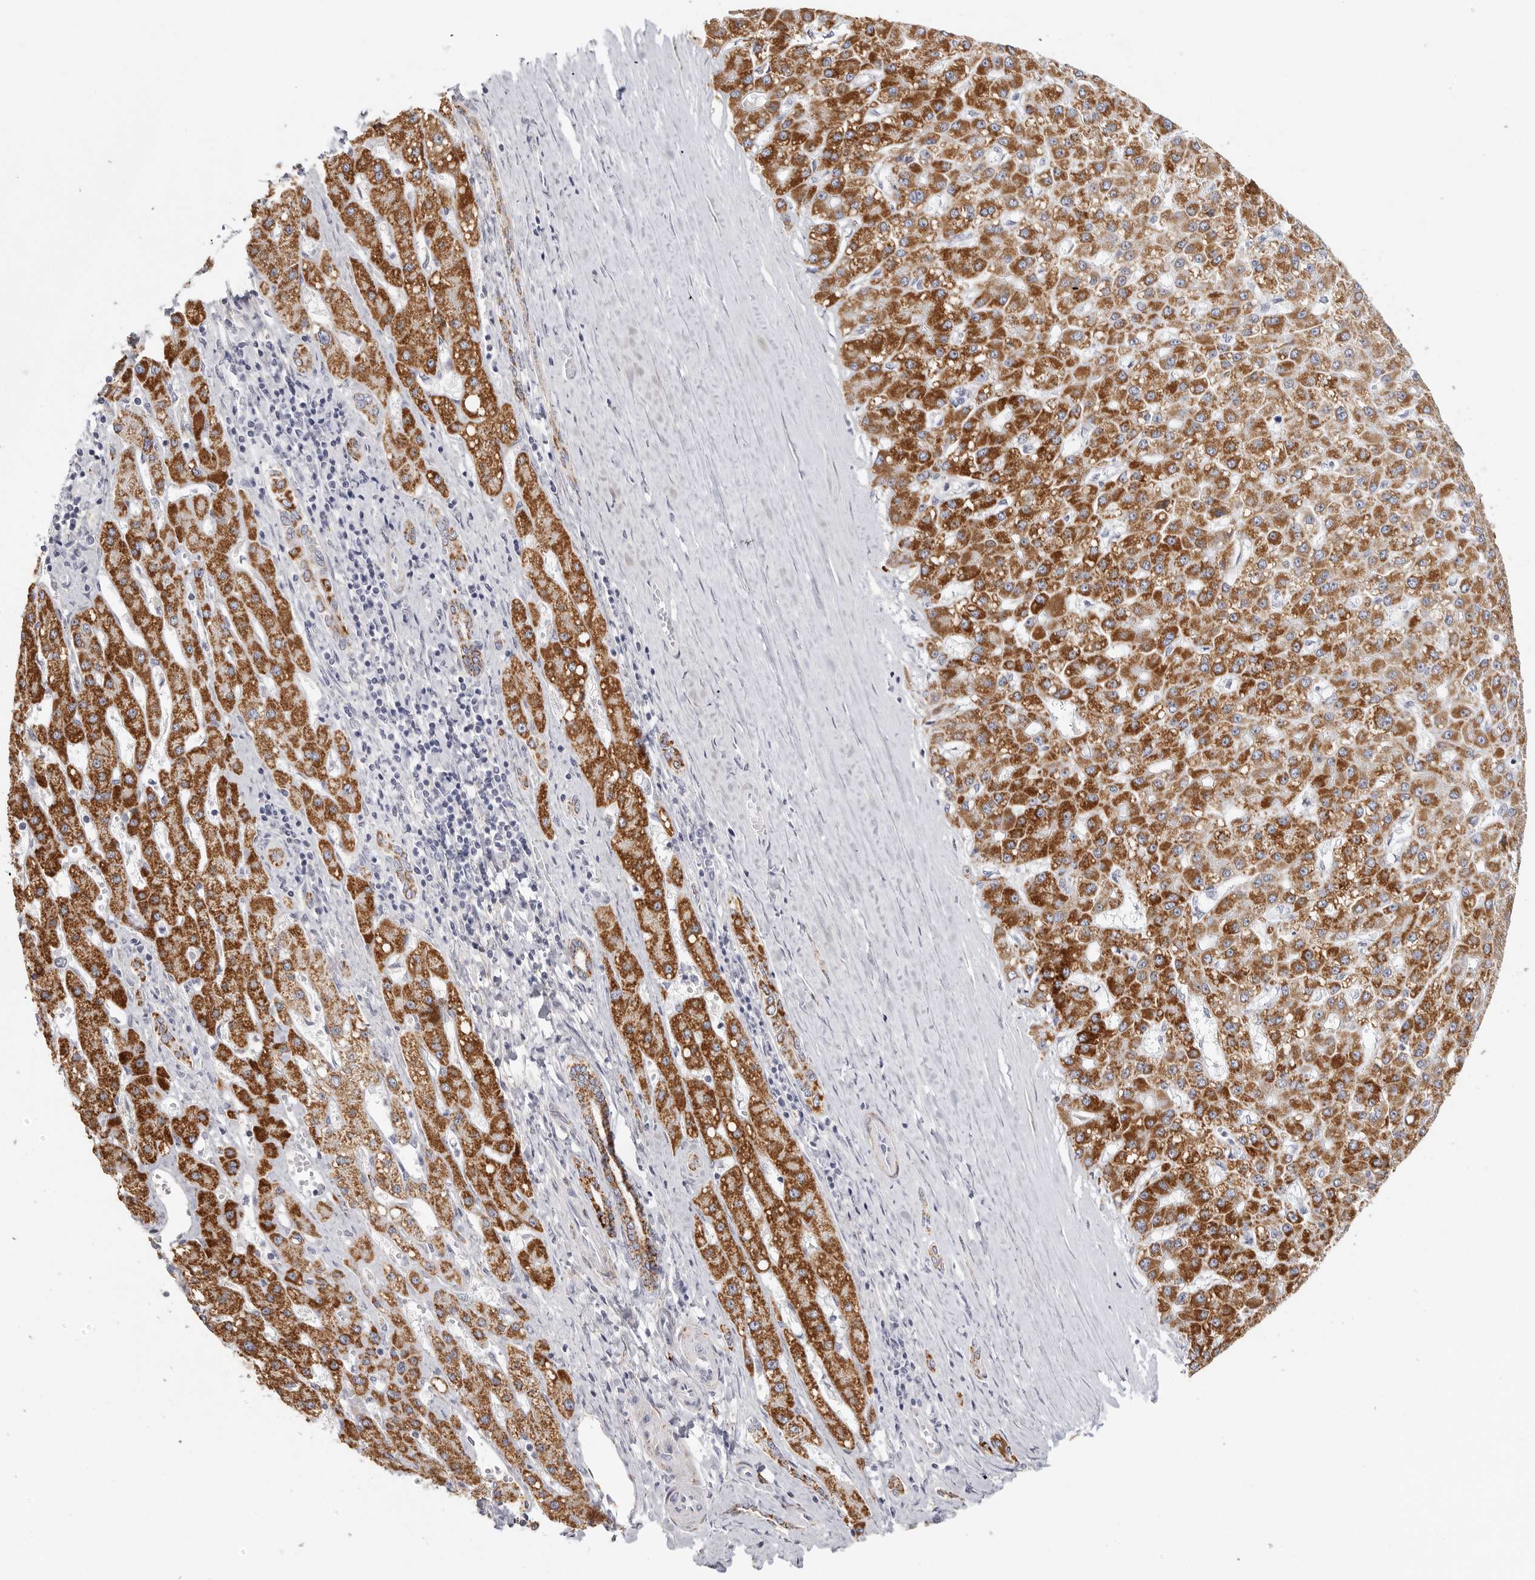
{"staining": {"intensity": "strong", "quantity": ">75%", "location": "cytoplasmic/membranous"}, "tissue": "liver cancer", "cell_type": "Tumor cells", "image_type": "cancer", "snomed": [{"axis": "morphology", "description": "Carcinoma, Hepatocellular, NOS"}, {"axis": "topography", "description": "Liver"}], "caption": "Immunohistochemistry (IHC) micrograph of liver hepatocellular carcinoma stained for a protein (brown), which exhibits high levels of strong cytoplasmic/membranous staining in about >75% of tumor cells.", "gene": "ELP3", "patient": {"sex": "male", "age": 67}}